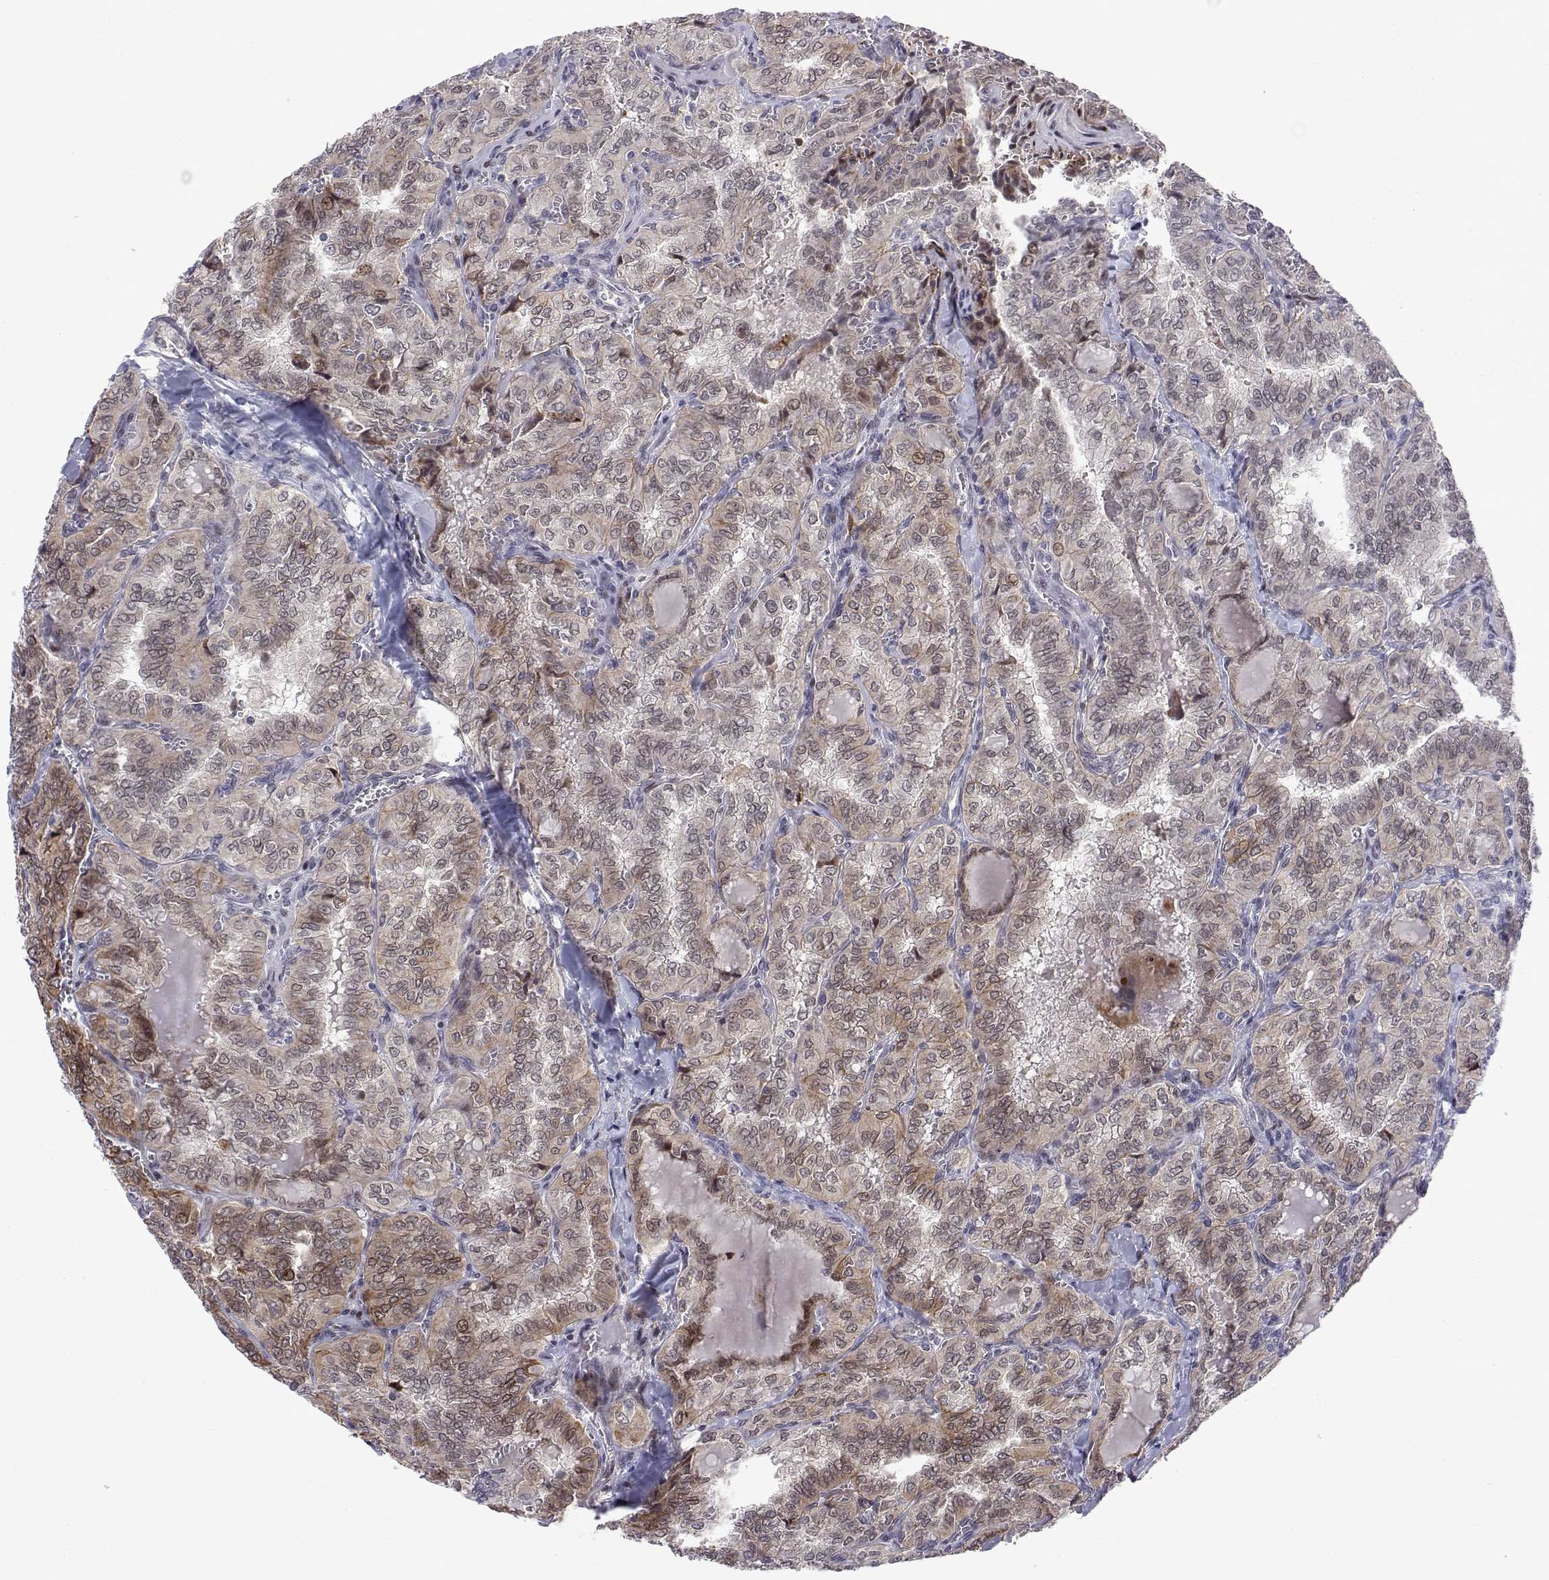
{"staining": {"intensity": "weak", "quantity": "25%-75%", "location": "cytoplasmic/membranous,nuclear"}, "tissue": "thyroid cancer", "cell_type": "Tumor cells", "image_type": "cancer", "snomed": [{"axis": "morphology", "description": "Papillary adenocarcinoma, NOS"}, {"axis": "topography", "description": "Thyroid gland"}], "caption": "Protein staining displays weak cytoplasmic/membranous and nuclear staining in approximately 25%-75% of tumor cells in thyroid papillary adenocarcinoma.", "gene": "EFCAB3", "patient": {"sex": "female", "age": 41}}